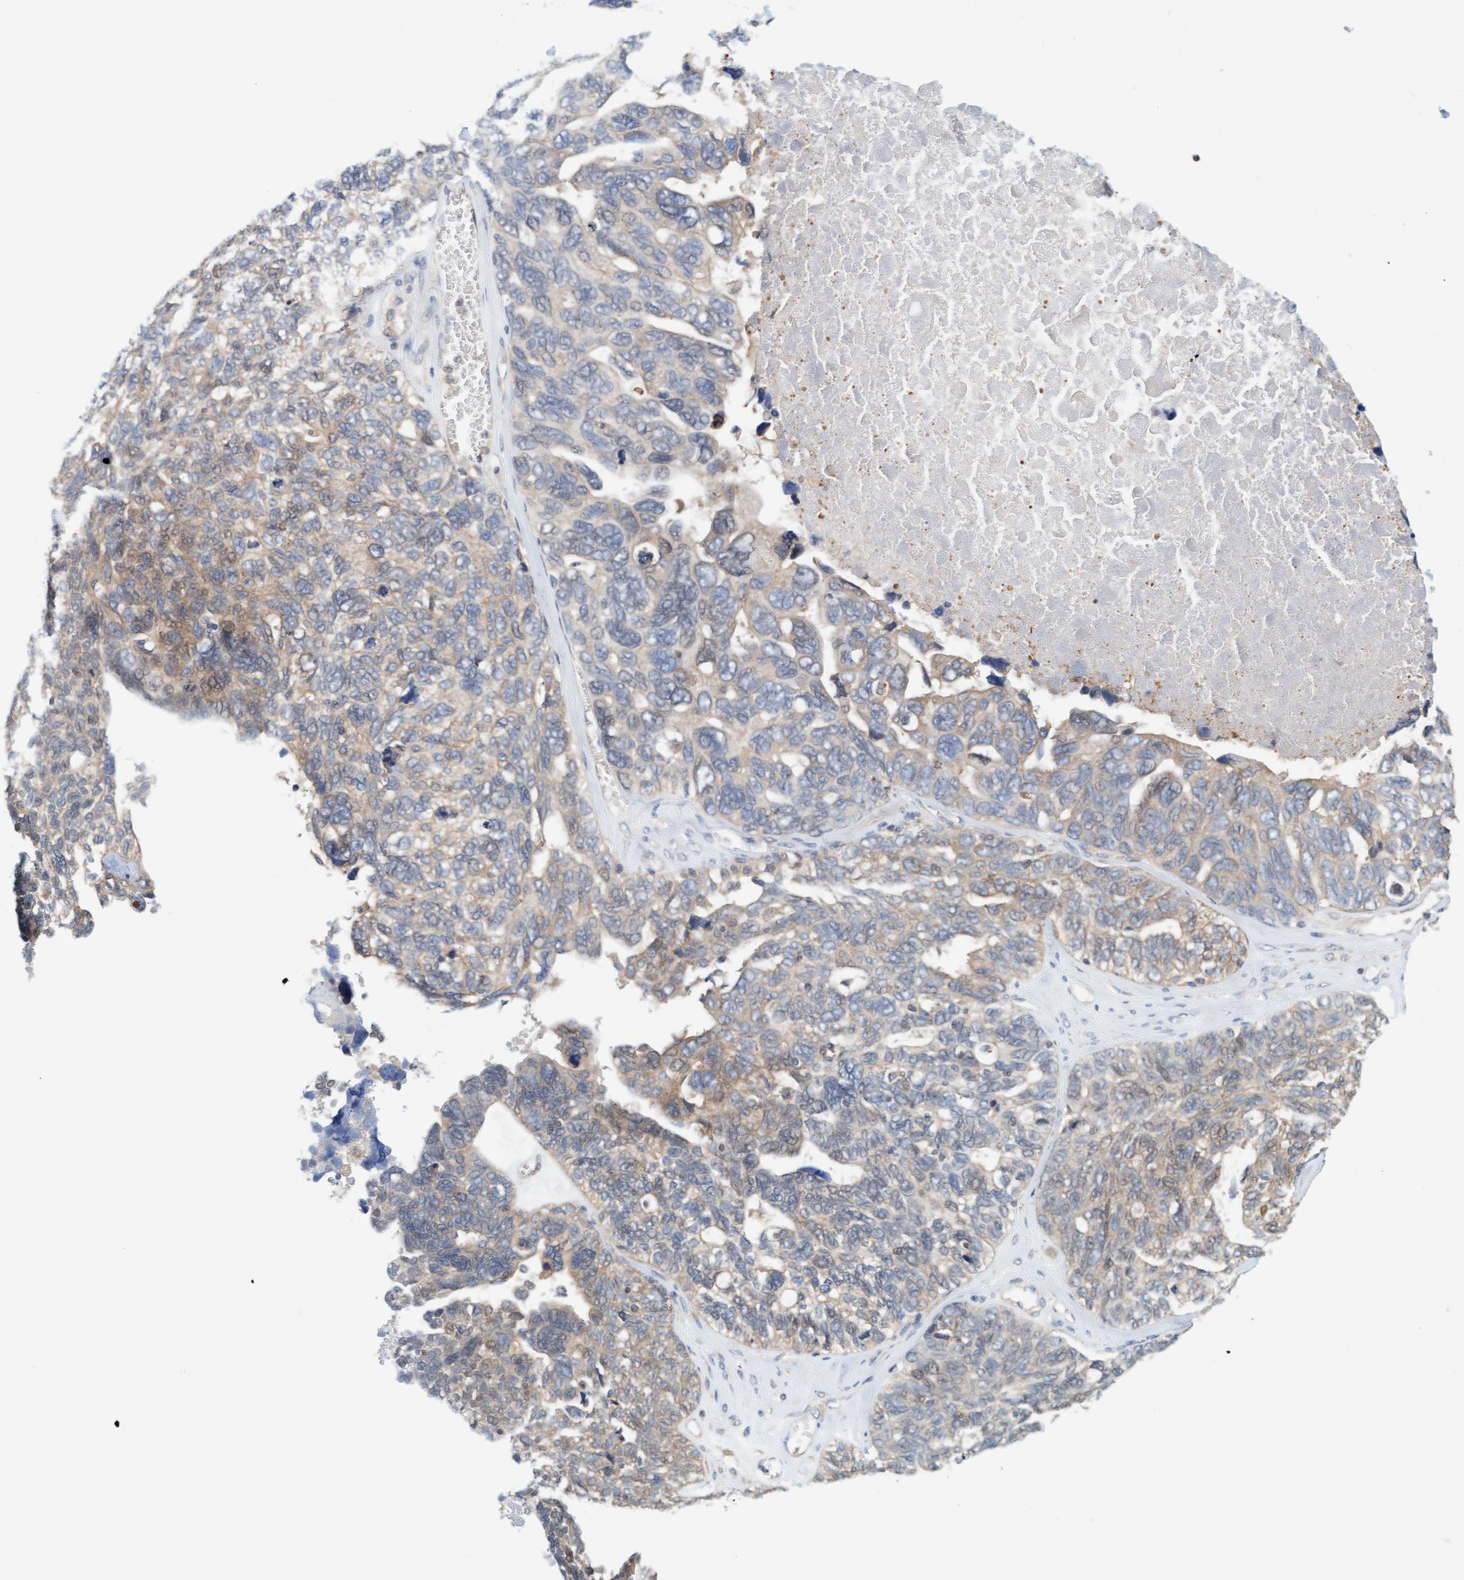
{"staining": {"intensity": "moderate", "quantity": "<25%", "location": "cytoplasmic/membranous"}, "tissue": "ovarian cancer", "cell_type": "Tumor cells", "image_type": "cancer", "snomed": [{"axis": "morphology", "description": "Cystadenocarcinoma, serous, NOS"}, {"axis": "topography", "description": "Ovary"}], "caption": "This is a histology image of immunohistochemistry staining of ovarian serous cystadenocarcinoma, which shows moderate positivity in the cytoplasmic/membranous of tumor cells.", "gene": "UBAP1", "patient": {"sex": "female", "age": 79}}